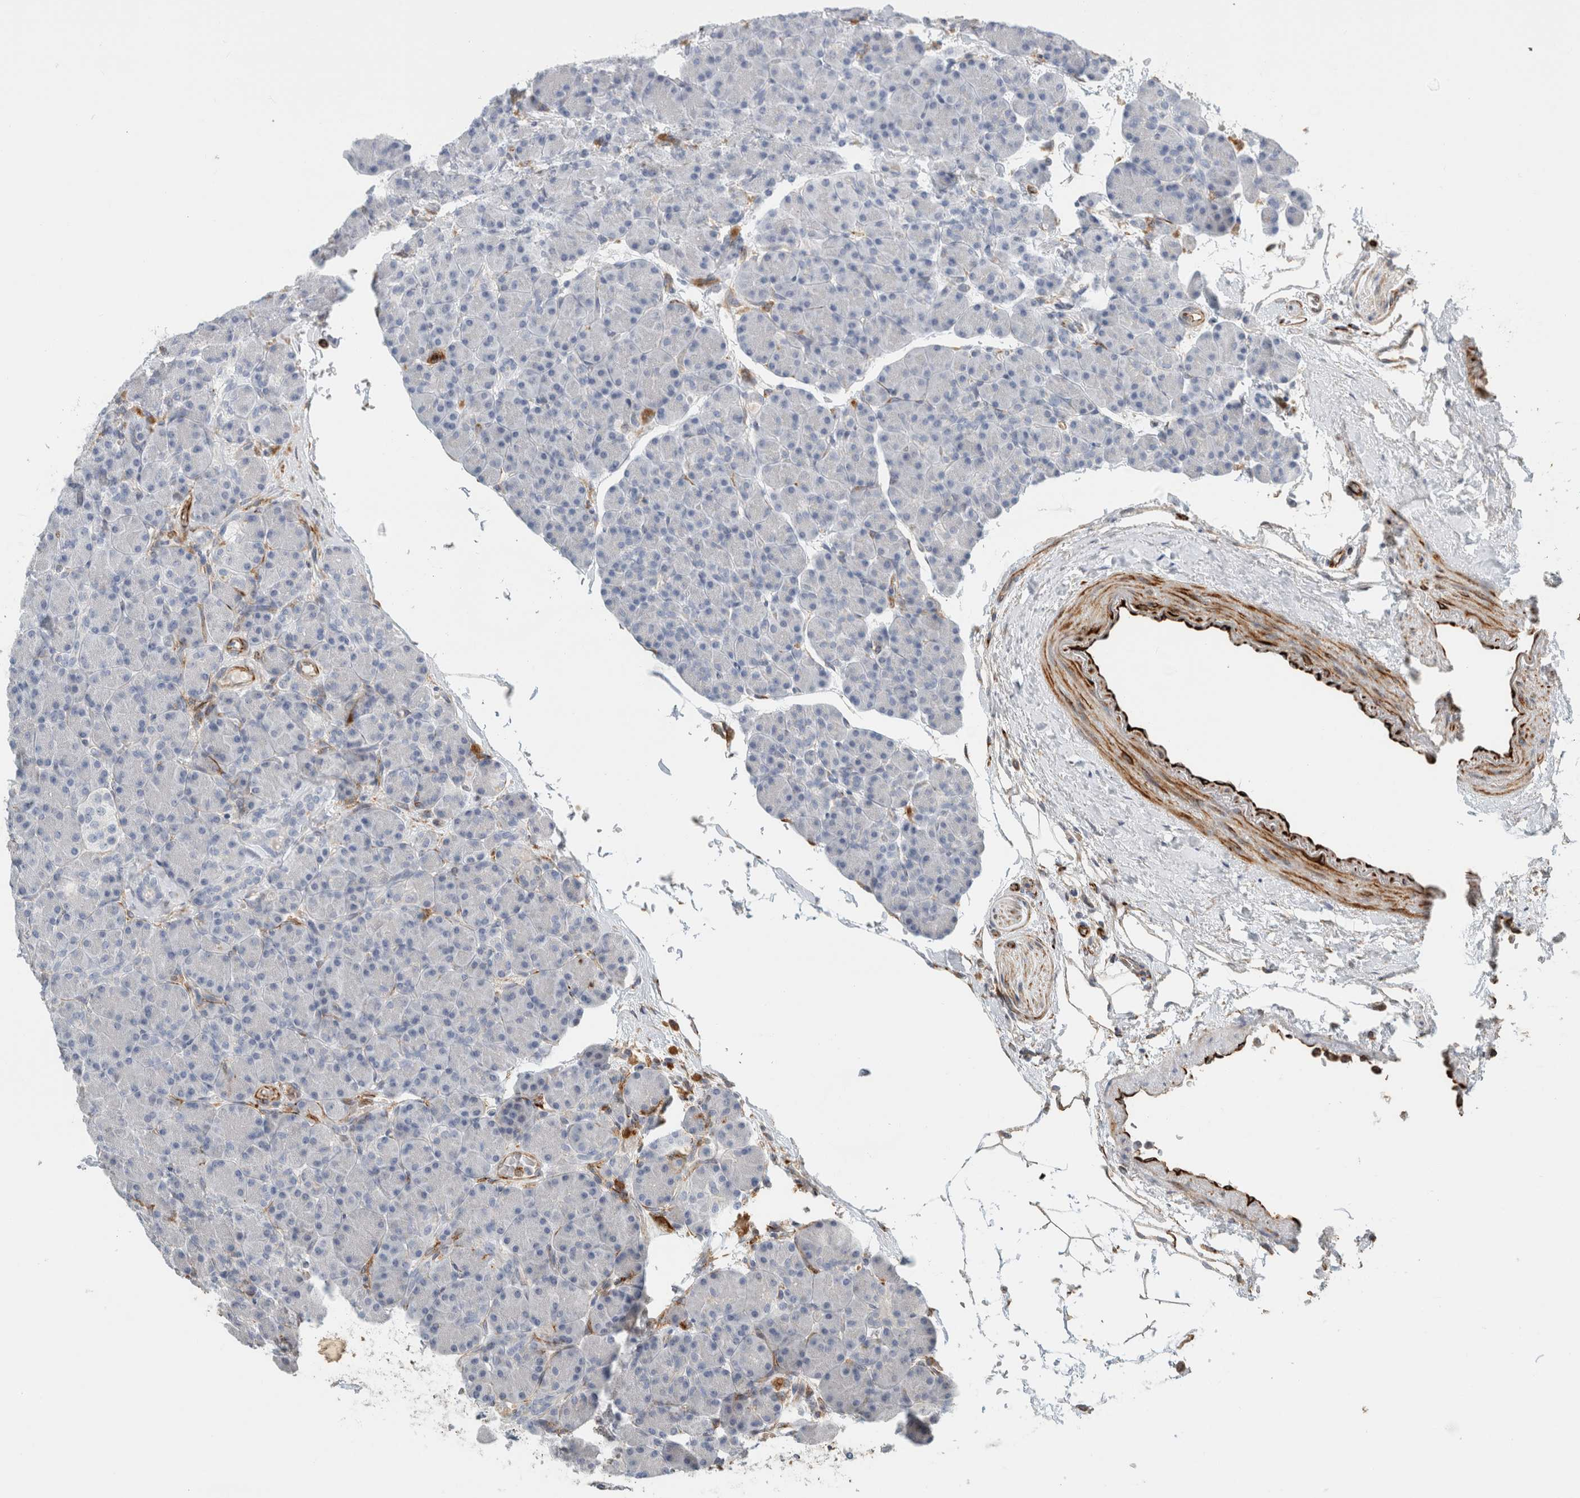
{"staining": {"intensity": "negative", "quantity": "none", "location": "none"}, "tissue": "pancreas", "cell_type": "Exocrine glandular cells", "image_type": "normal", "snomed": [{"axis": "morphology", "description": "Normal tissue, NOS"}, {"axis": "topography", "description": "Pancreas"}], "caption": "Immunohistochemistry (IHC) histopathology image of normal pancreas: pancreas stained with DAB (3,3'-diaminobenzidine) demonstrates no significant protein staining in exocrine glandular cells.", "gene": "LY86", "patient": {"sex": "female", "age": 43}}